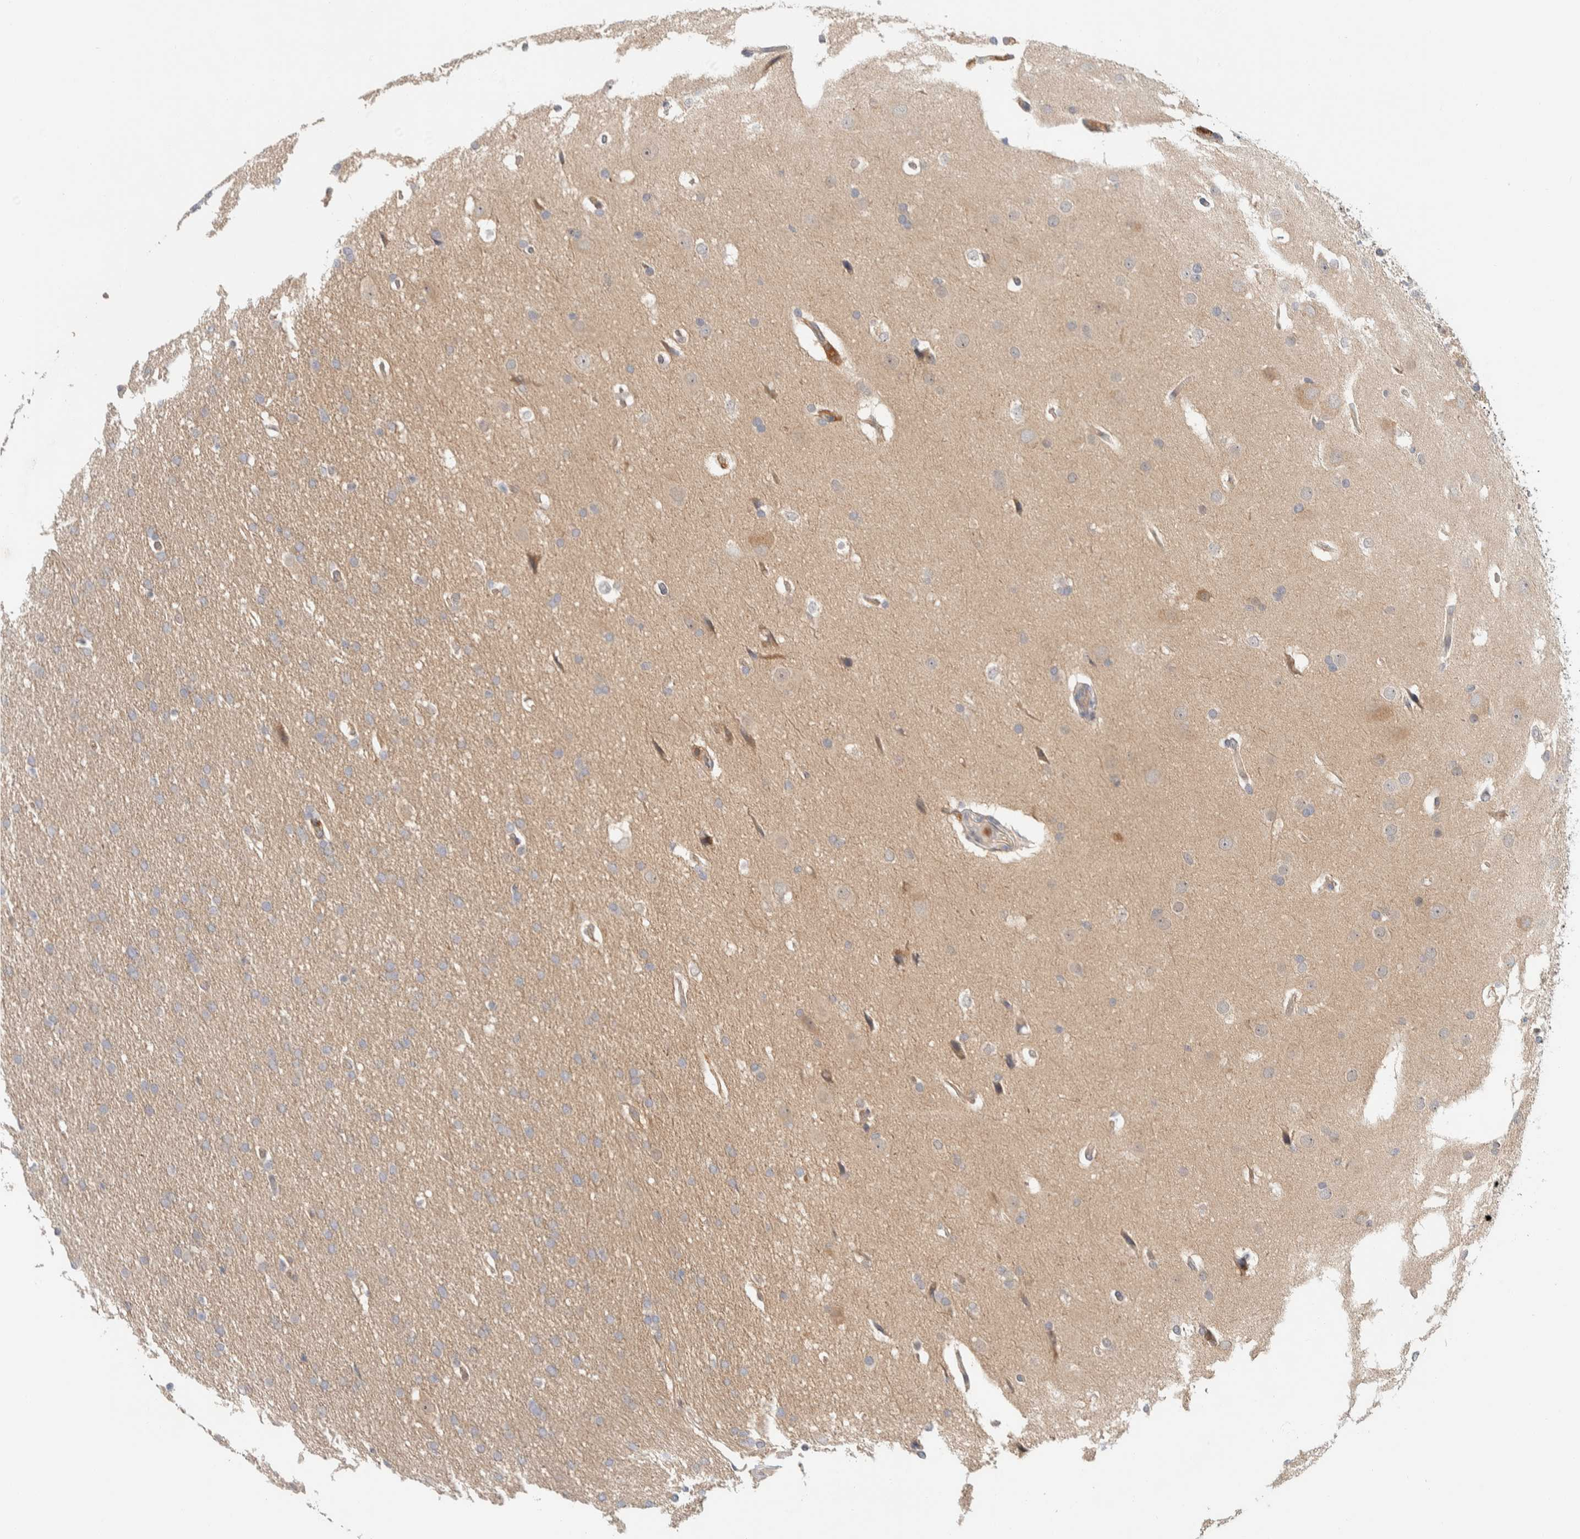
{"staining": {"intensity": "negative", "quantity": "none", "location": "none"}, "tissue": "glioma", "cell_type": "Tumor cells", "image_type": "cancer", "snomed": [{"axis": "morphology", "description": "Glioma, malignant, Low grade"}, {"axis": "topography", "description": "Brain"}], "caption": "IHC histopathology image of neoplastic tissue: malignant glioma (low-grade) stained with DAB (3,3'-diaminobenzidine) demonstrates no significant protein positivity in tumor cells.", "gene": "GCLM", "patient": {"sex": "female", "age": 37}}